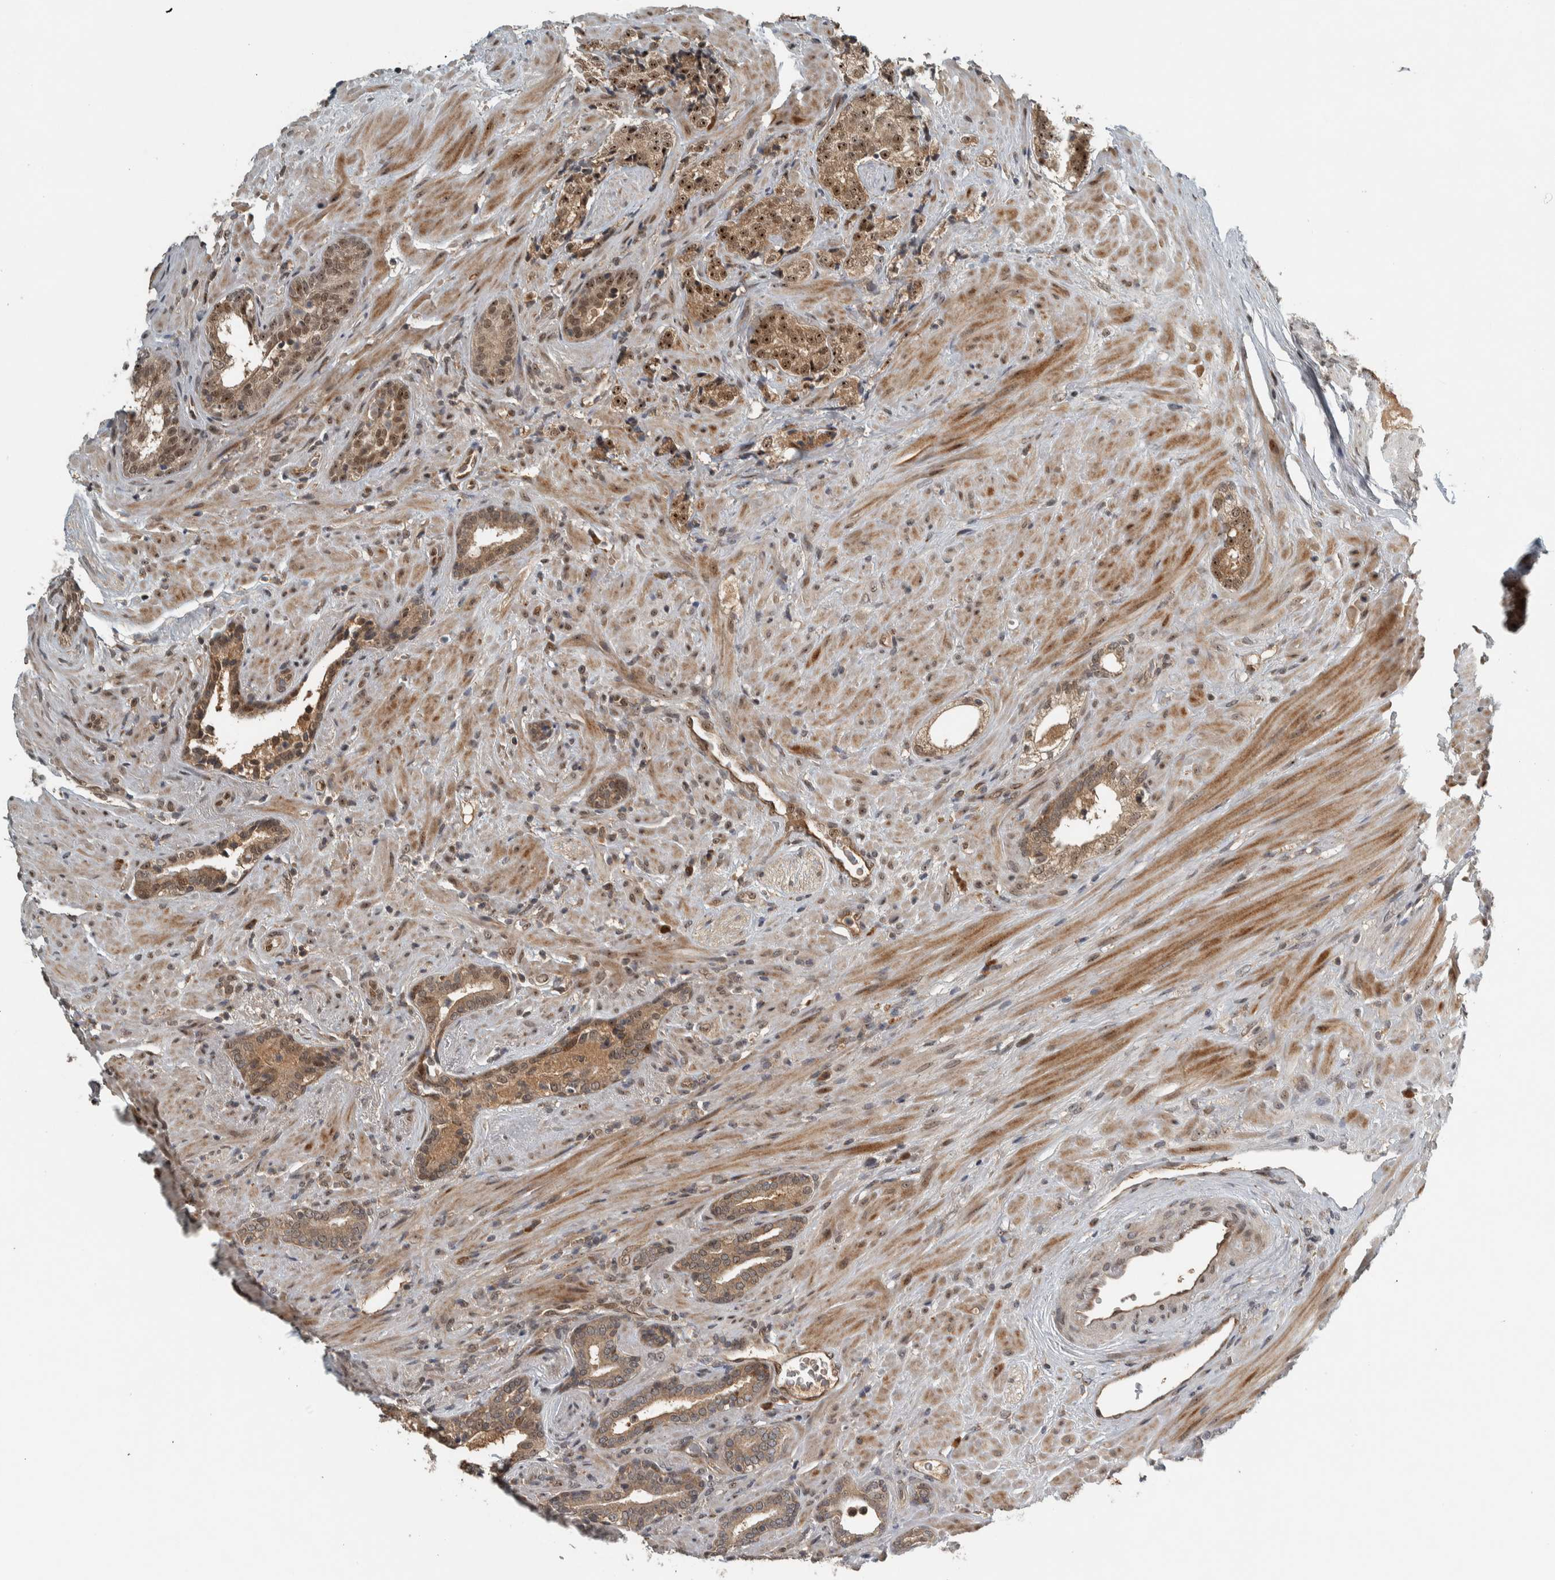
{"staining": {"intensity": "moderate", "quantity": ">75%", "location": "cytoplasmic/membranous,nuclear"}, "tissue": "prostate cancer", "cell_type": "Tumor cells", "image_type": "cancer", "snomed": [{"axis": "morphology", "description": "Adenocarcinoma, High grade"}, {"axis": "topography", "description": "Prostate"}], "caption": "About >75% of tumor cells in prostate cancer (adenocarcinoma (high-grade)) show moderate cytoplasmic/membranous and nuclear protein positivity as visualized by brown immunohistochemical staining.", "gene": "XPO5", "patient": {"sex": "male", "age": 71}}